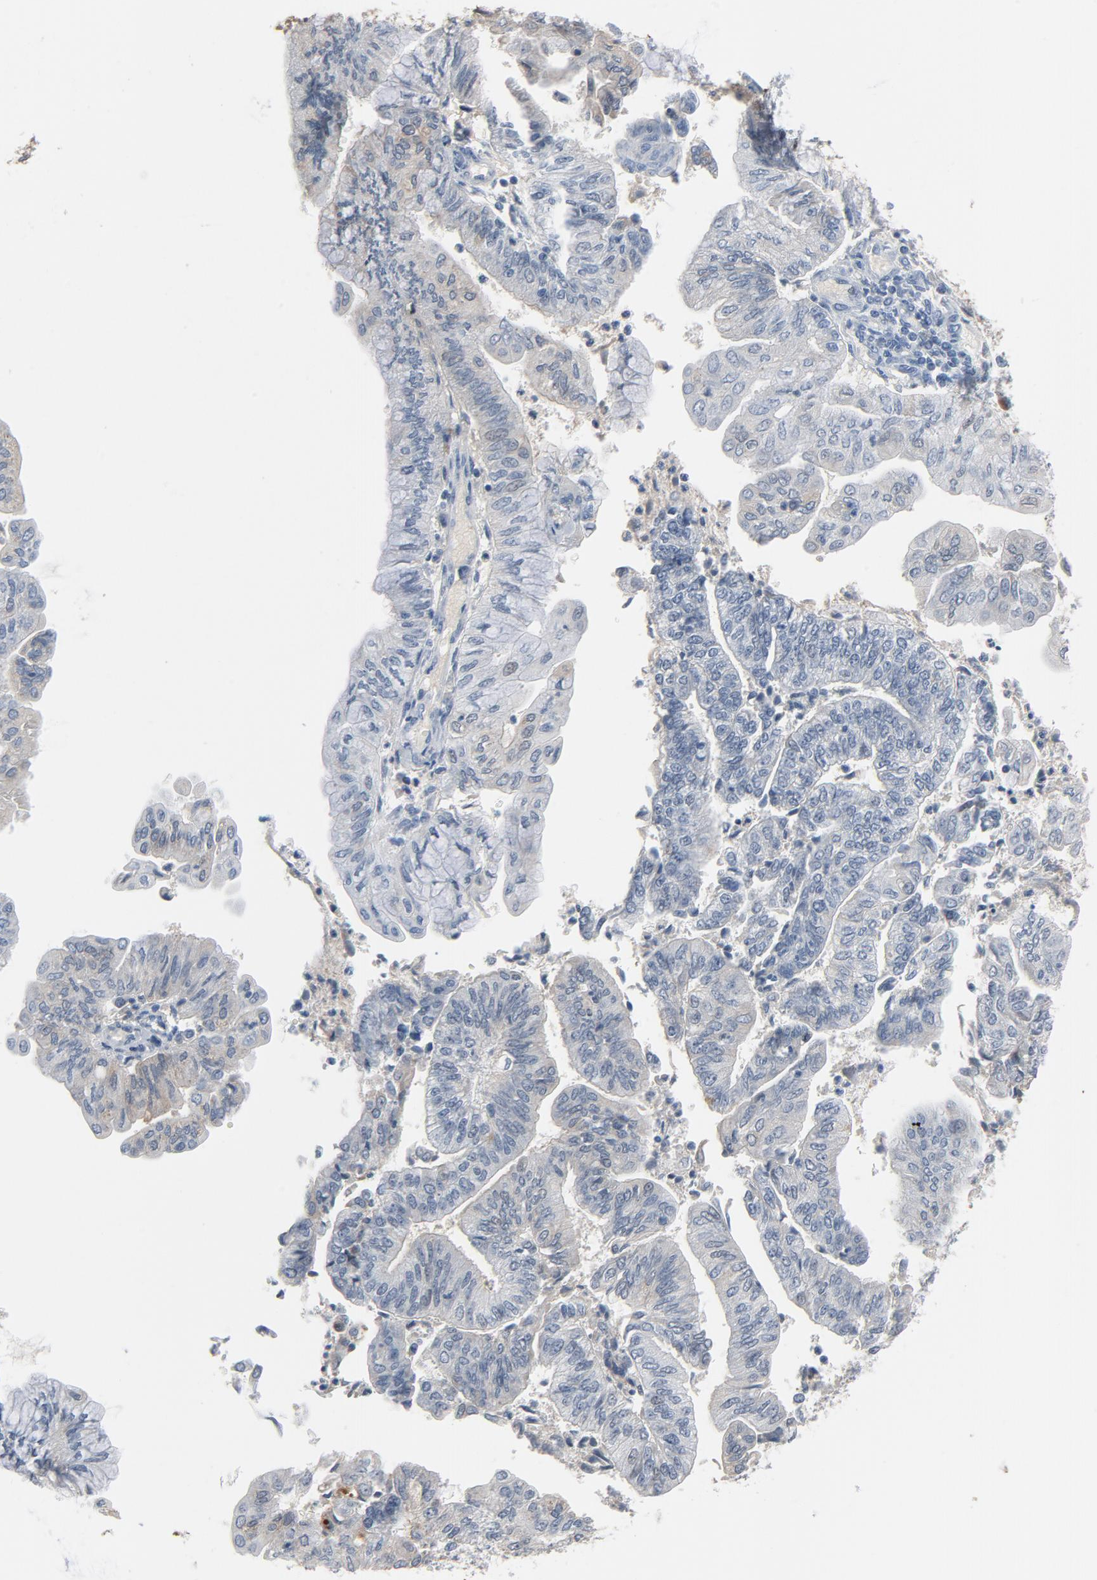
{"staining": {"intensity": "negative", "quantity": "none", "location": "none"}, "tissue": "endometrial cancer", "cell_type": "Tumor cells", "image_type": "cancer", "snomed": [{"axis": "morphology", "description": "Adenocarcinoma, NOS"}, {"axis": "topography", "description": "Endometrium"}], "caption": "Immunohistochemistry (IHC) histopathology image of neoplastic tissue: human endometrial cancer (adenocarcinoma) stained with DAB shows no significant protein expression in tumor cells.", "gene": "FOXP1", "patient": {"sex": "female", "age": 59}}